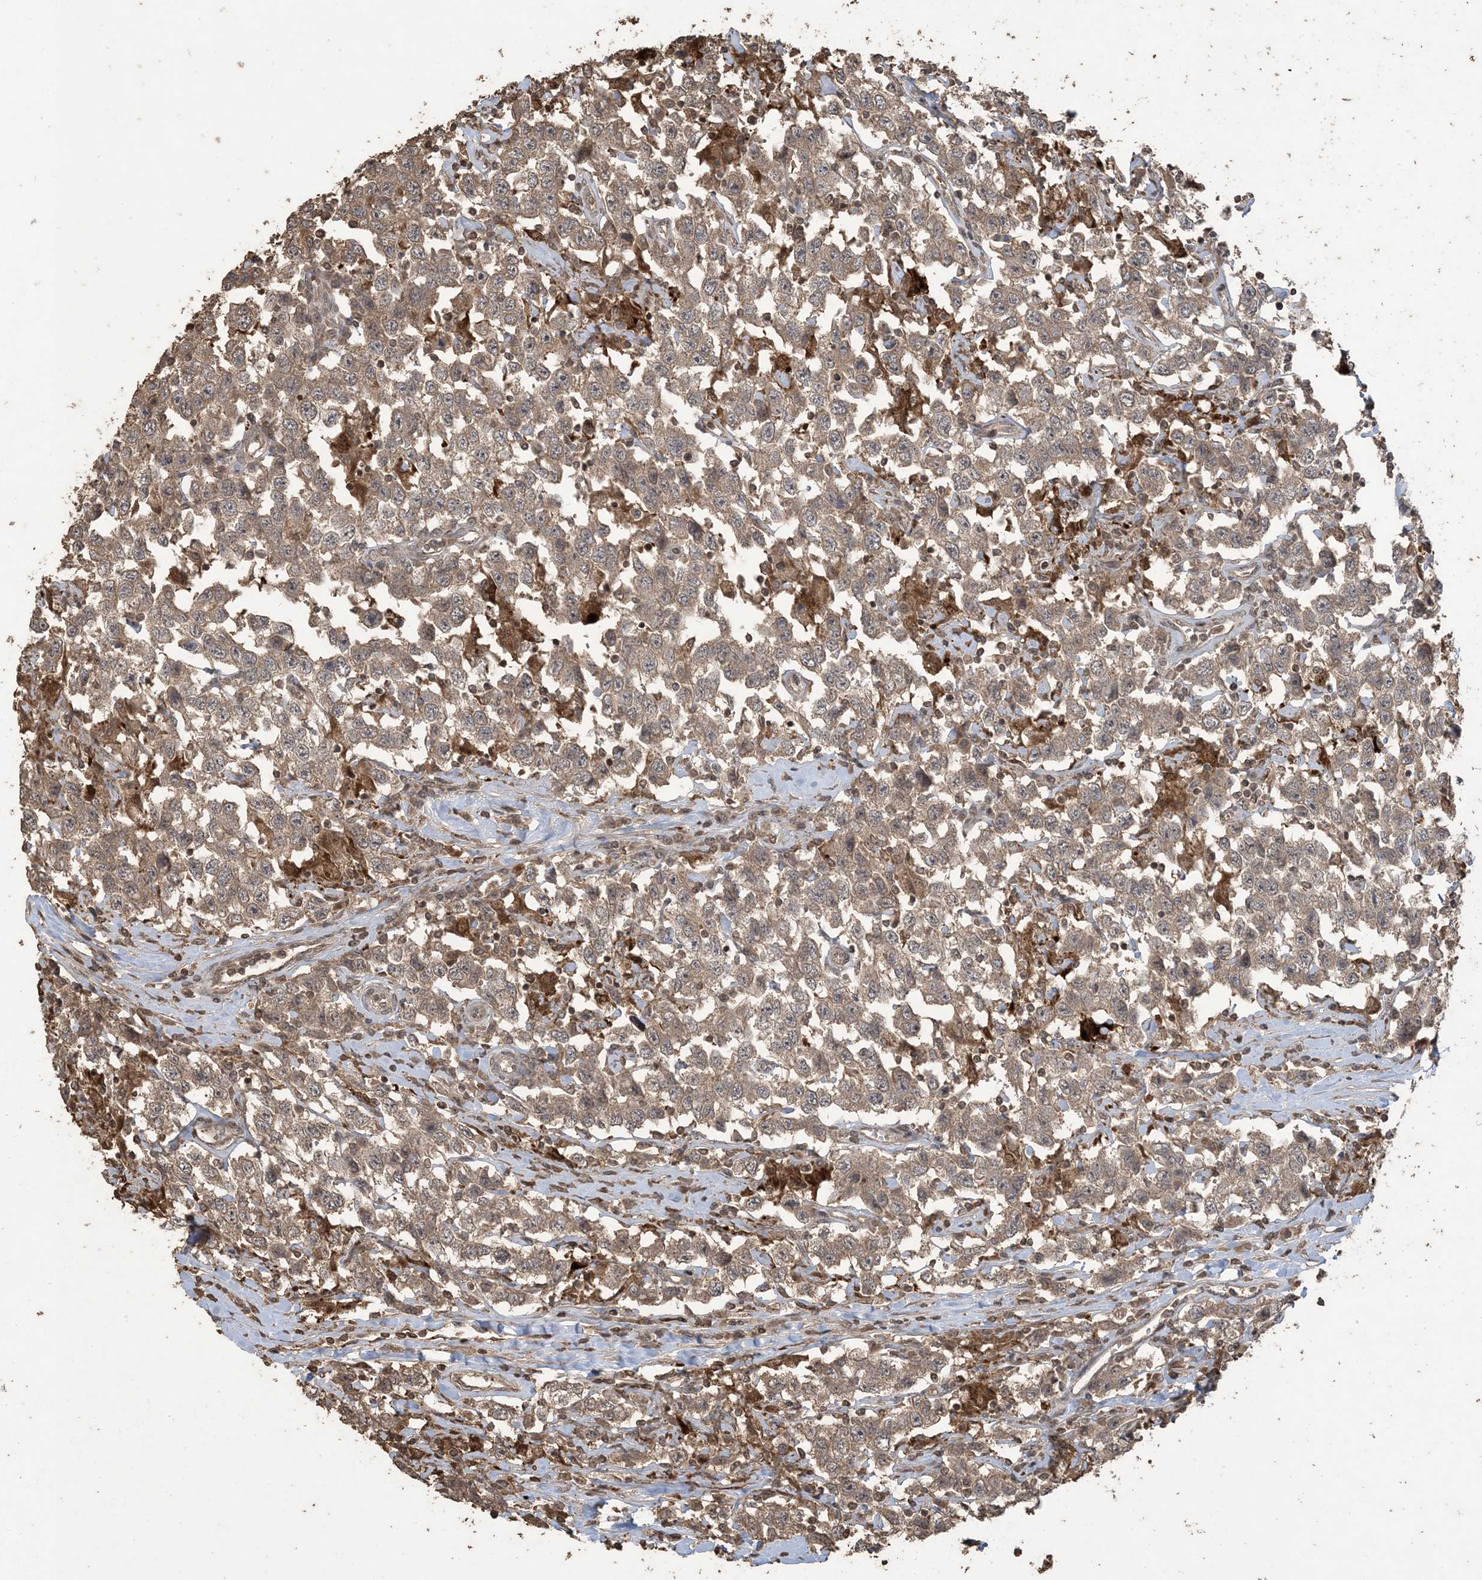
{"staining": {"intensity": "moderate", "quantity": ">75%", "location": "cytoplasmic/membranous"}, "tissue": "testis cancer", "cell_type": "Tumor cells", "image_type": "cancer", "snomed": [{"axis": "morphology", "description": "Seminoma, NOS"}, {"axis": "topography", "description": "Testis"}], "caption": "Immunohistochemical staining of testis cancer displays medium levels of moderate cytoplasmic/membranous protein expression in approximately >75% of tumor cells.", "gene": "EFCAB8", "patient": {"sex": "male", "age": 41}}